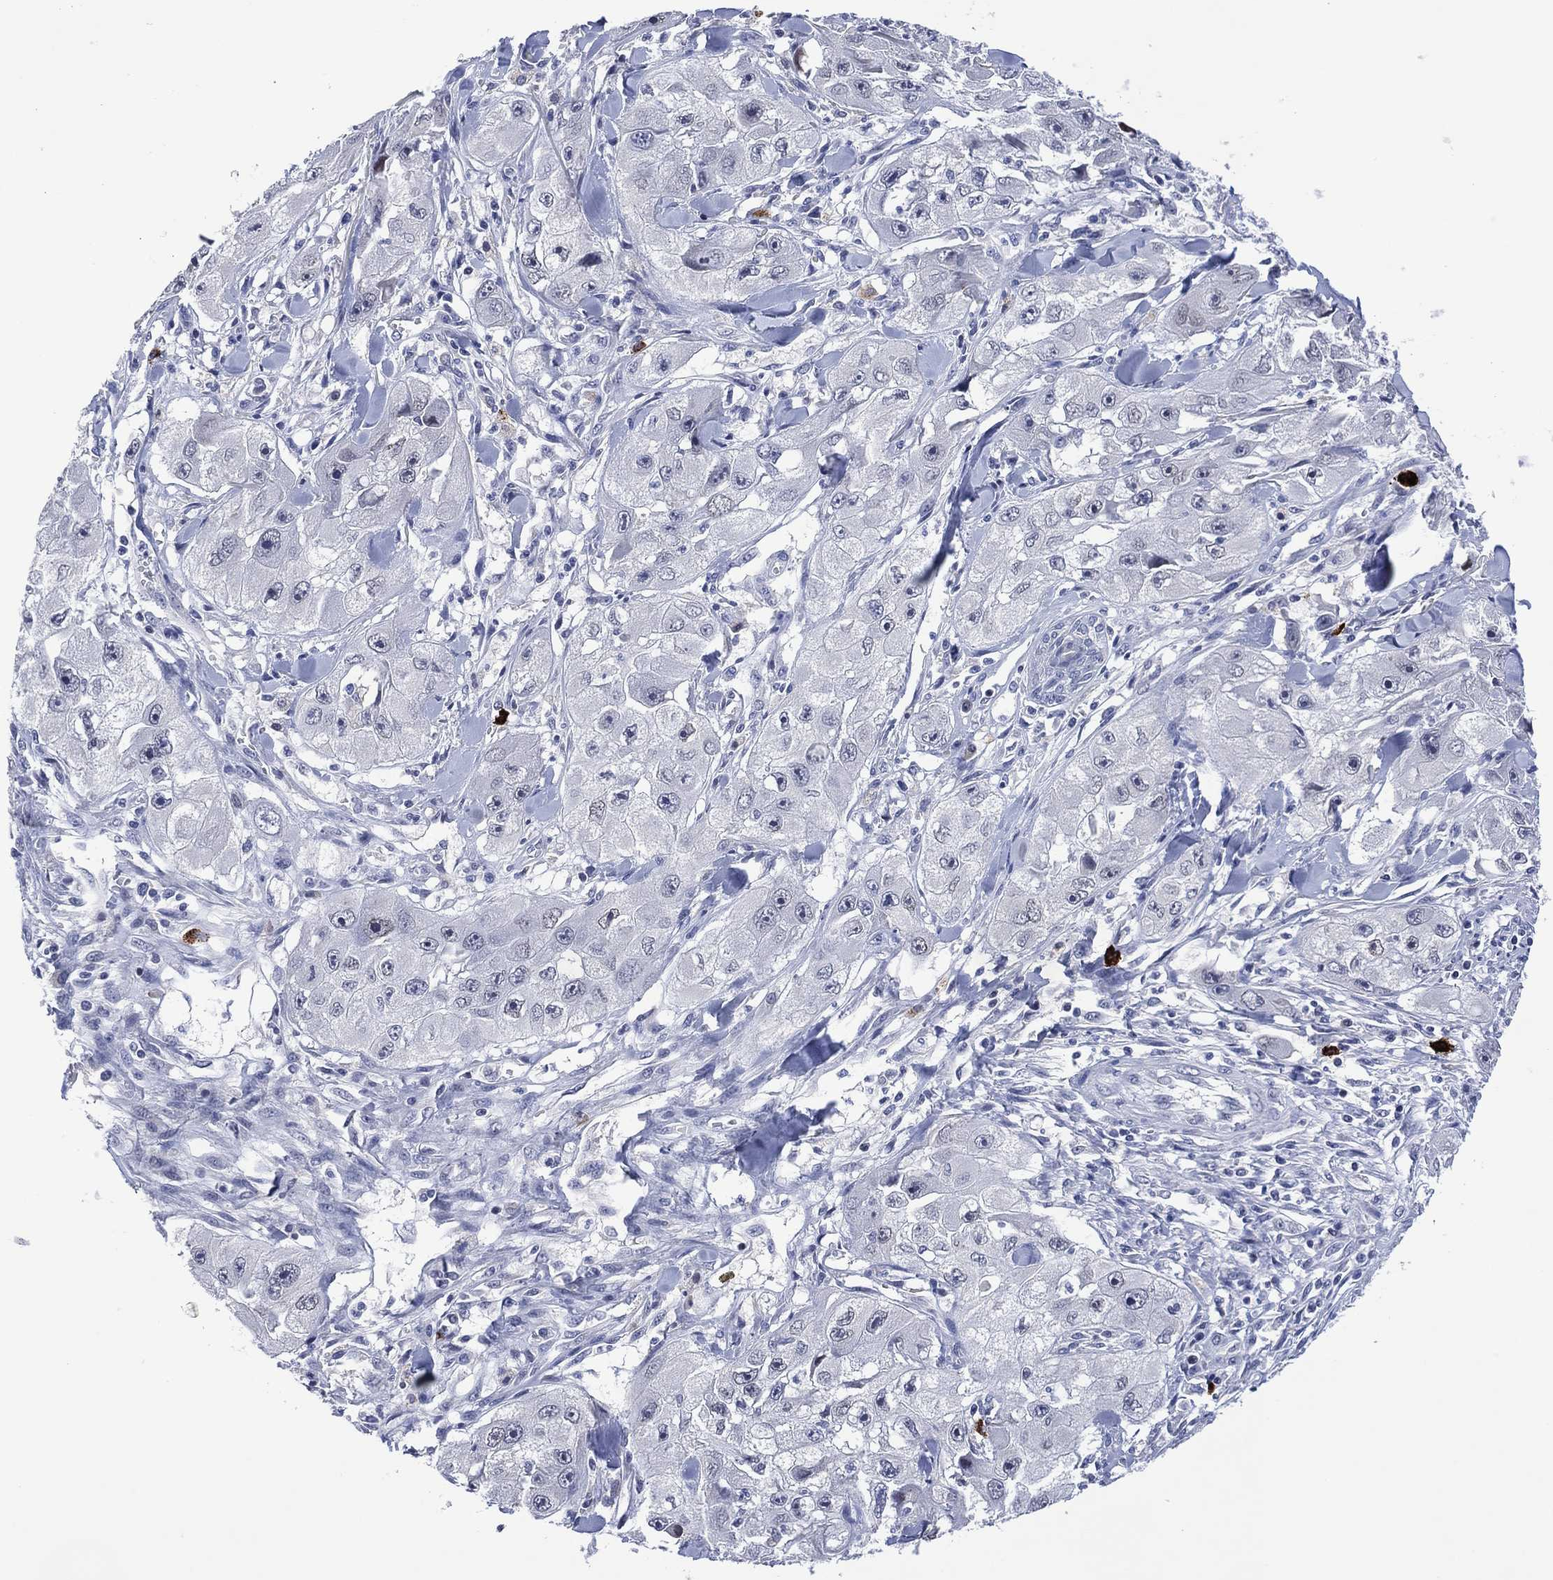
{"staining": {"intensity": "negative", "quantity": "none", "location": "none"}, "tissue": "skin cancer", "cell_type": "Tumor cells", "image_type": "cancer", "snomed": [{"axis": "morphology", "description": "Squamous cell carcinoma, NOS"}, {"axis": "topography", "description": "Skin"}, {"axis": "topography", "description": "Subcutis"}], "caption": "A micrograph of skin cancer (squamous cell carcinoma) stained for a protein reveals no brown staining in tumor cells.", "gene": "USP26", "patient": {"sex": "male", "age": 73}}